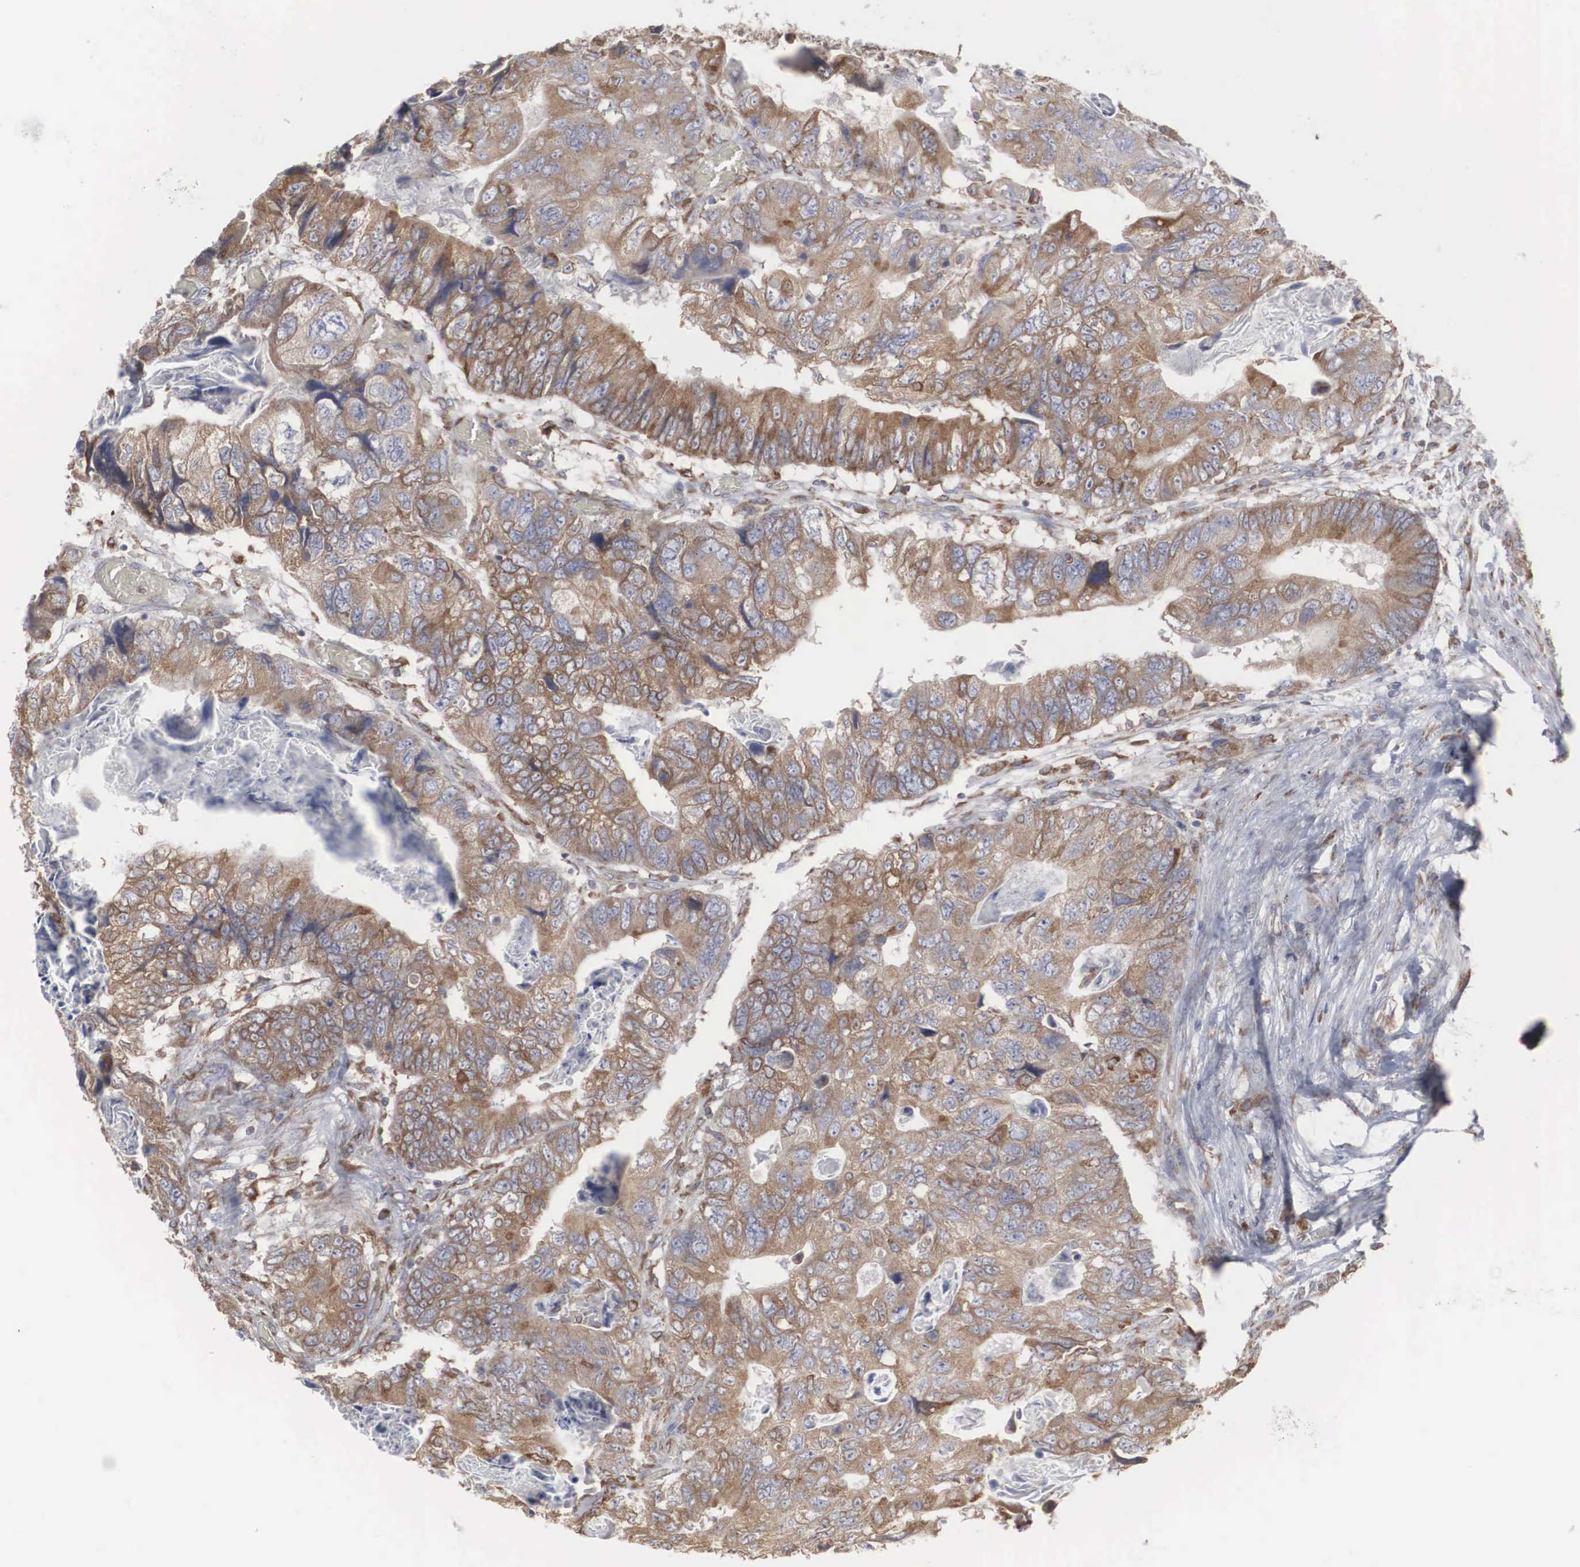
{"staining": {"intensity": "strong", "quantity": ">75%", "location": "cytoplasmic/membranous"}, "tissue": "colorectal cancer", "cell_type": "Tumor cells", "image_type": "cancer", "snomed": [{"axis": "morphology", "description": "Adenocarcinoma, NOS"}, {"axis": "topography", "description": "Rectum"}], "caption": "High-magnification brightfield microscopy of colorectal cancer stained with DAB (brown) and counterstained with hematoxylin (blue). tumor cells exhibit strong cytoplasmic/membranous expression is seen in approximately>75% of cells. (brown staining indicates protein expression, while blue staining denotes nuclei).", "gene": "MIA2", "patient": {"sex": "female", "age": 82}}